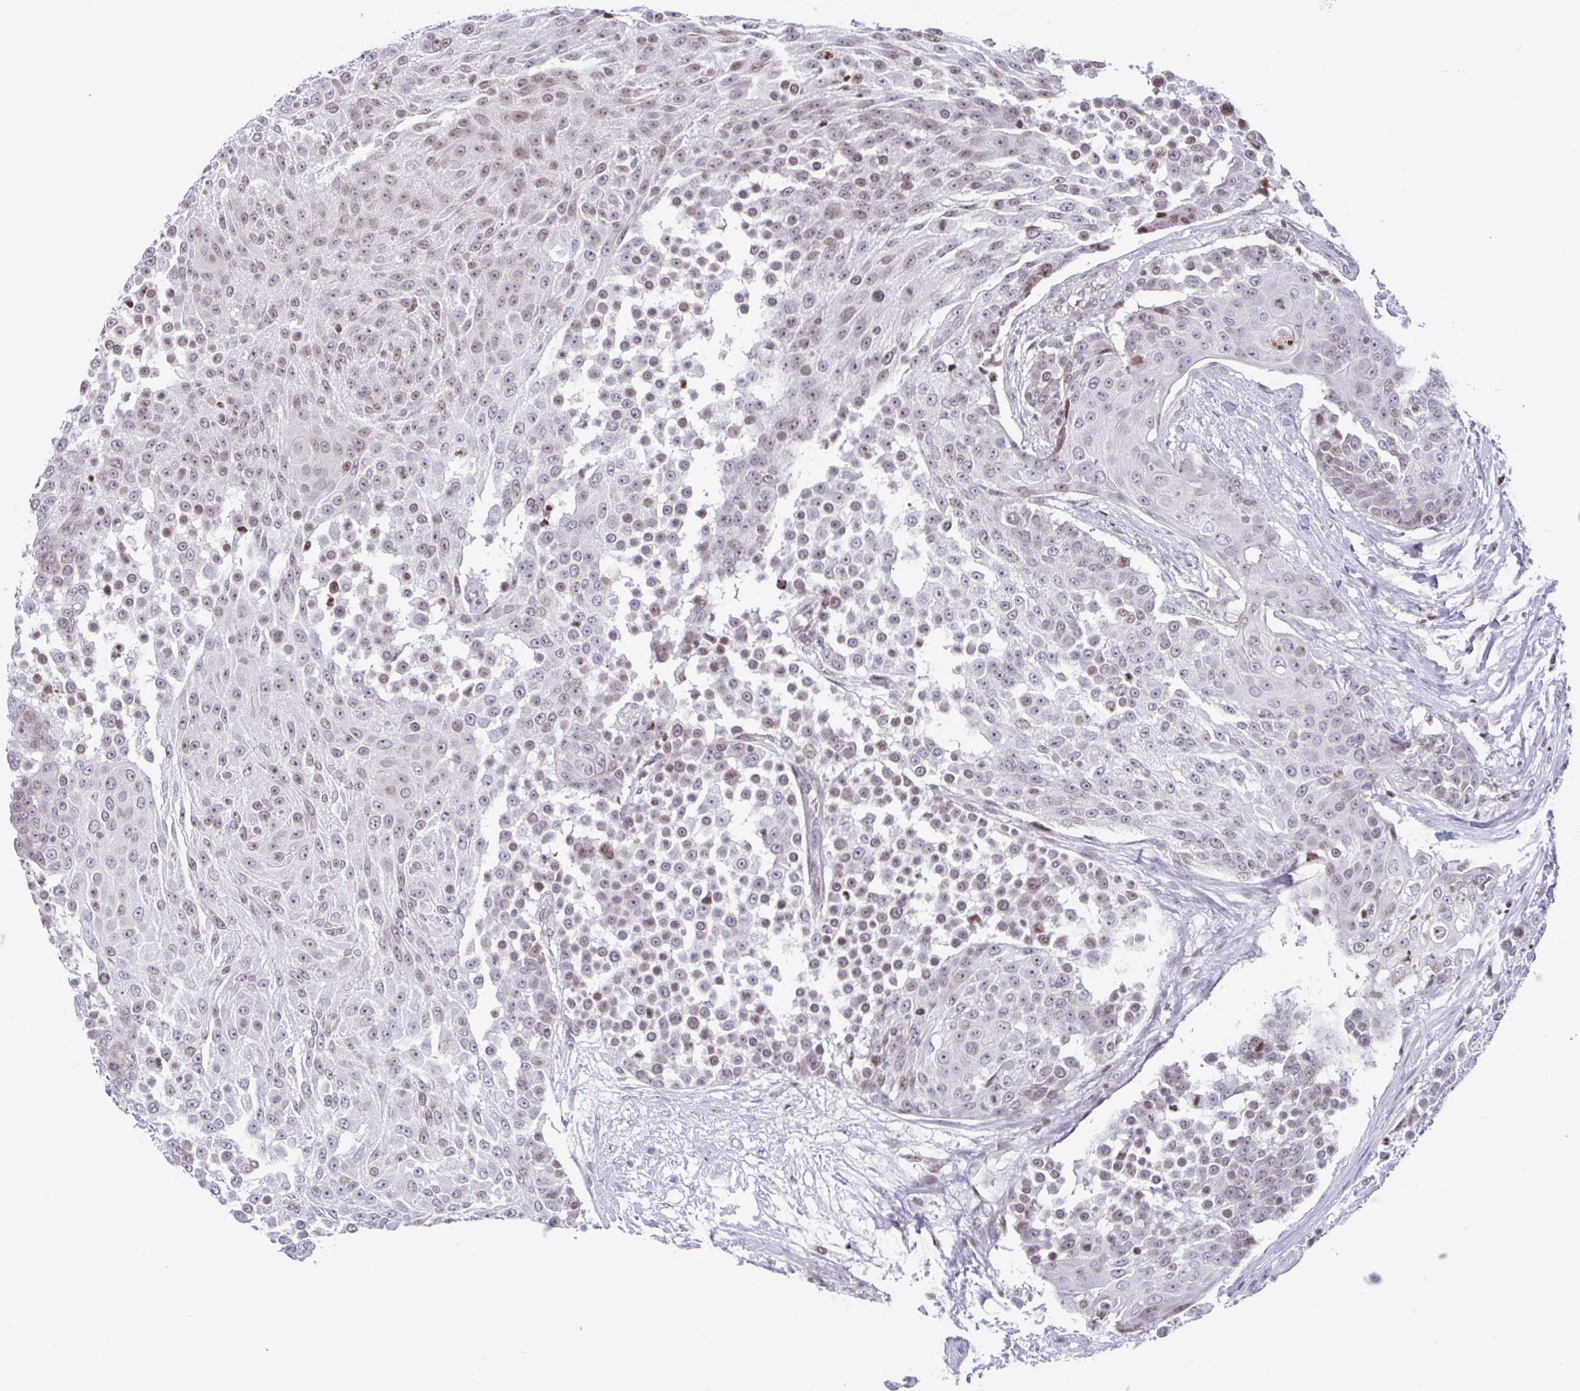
{"staining": {"intensity": "moderate", "quantity": "25%-75%", "location": "nuclear"}, "tissue": "urothelial cancer", "cell_type": "Tumor cells", "image_type": "cancer", "snomed": [{"axis": "morphology", "description": "Urothelial carcinoma, High grade"}, {"axis": "topography", "description": "Urinary bladder"}], "caption": "Tumor cells reveal moderate nuclear expression in about 25%-75% of cells in urothelial carcinoma (high-grade). (DAB IHC, brown staining for protein, blue staining for nuclei).", "gene": "NOL6", "patient": {"sex": "female", "age": 63}}